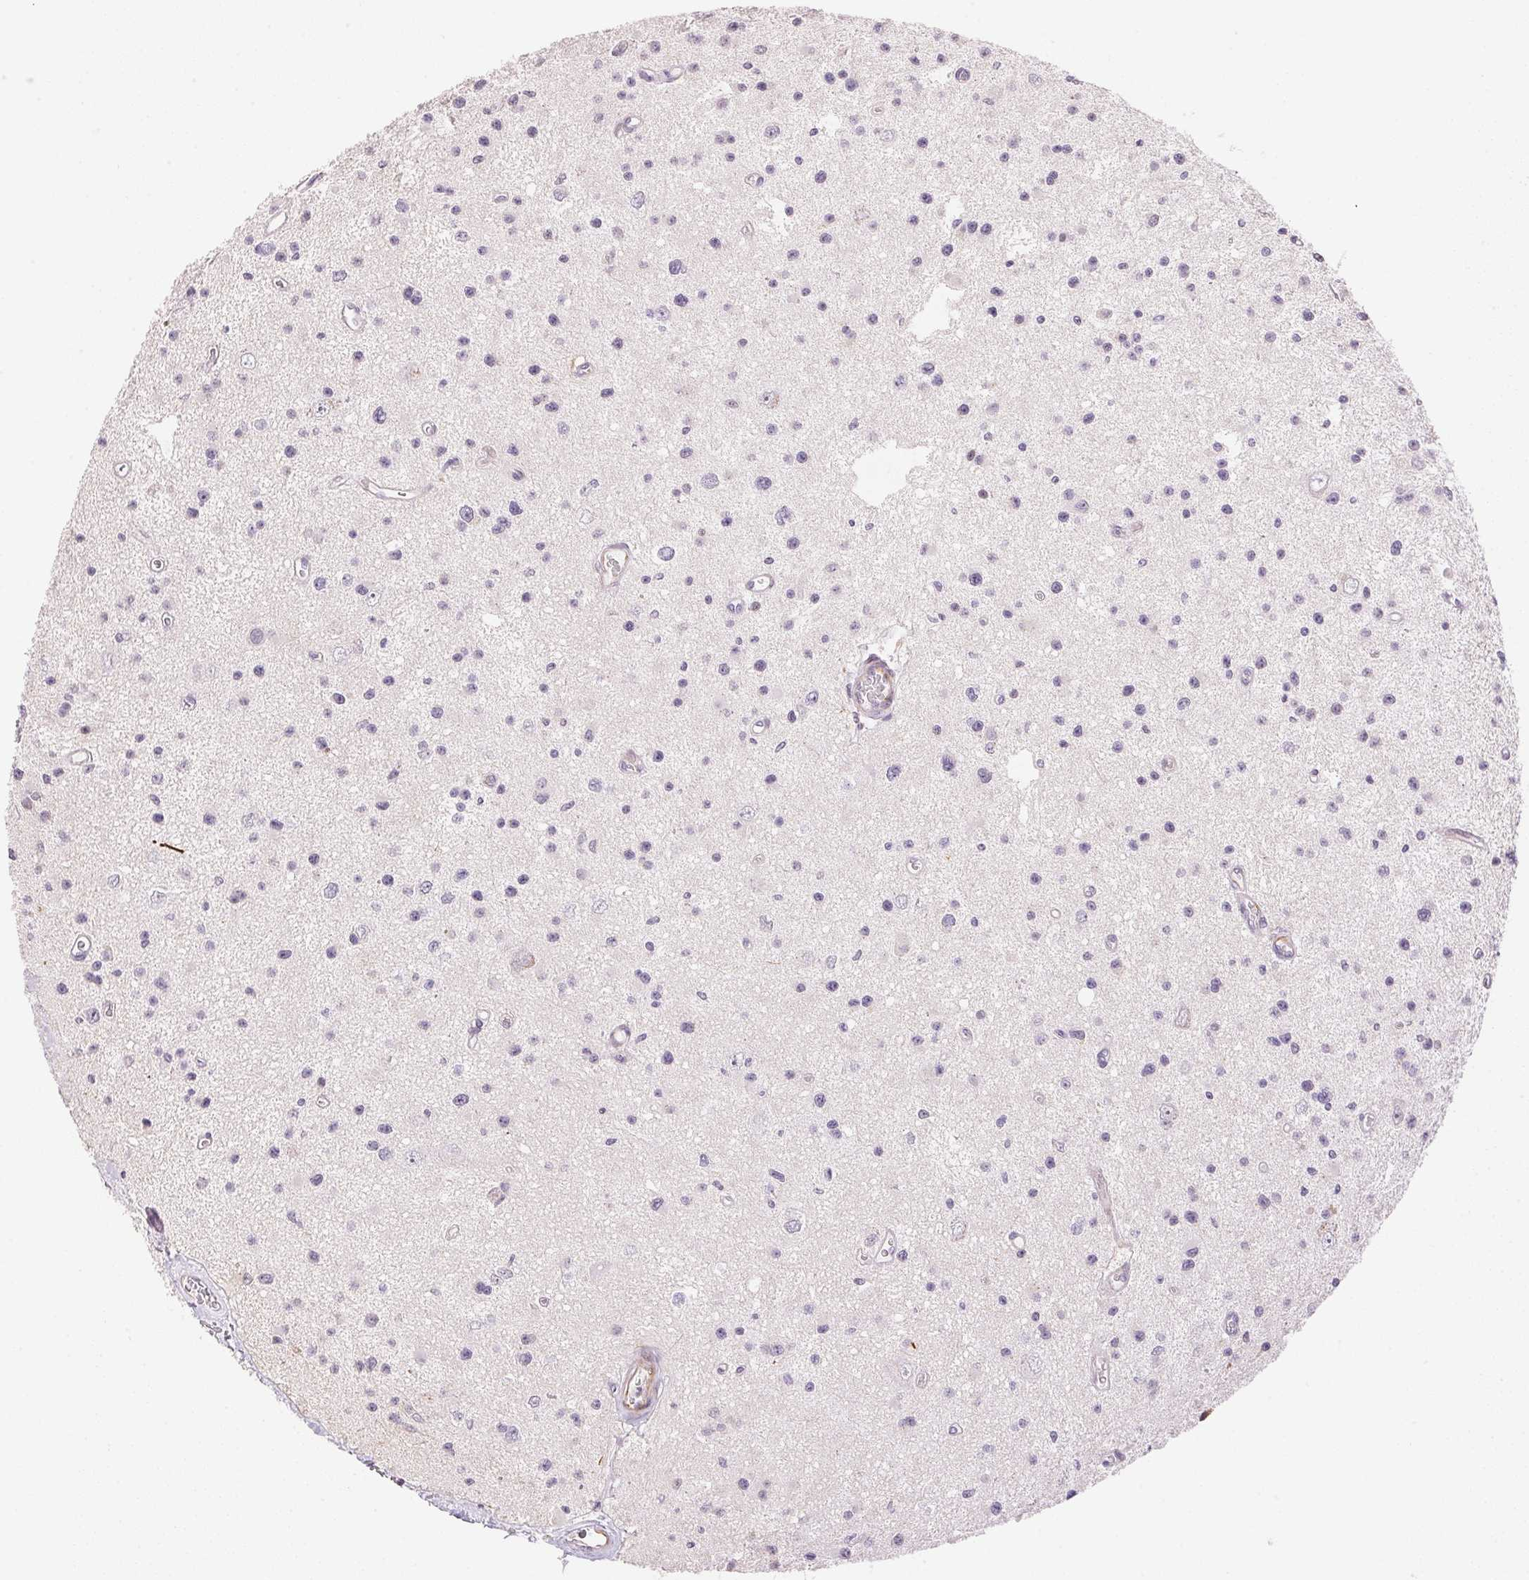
{"staining": {"intensity": "negative", "quantity": "none", "location": "none"}, "tissue": "glioma", "cell_type": "Tumor cells", "image_type": "cancer", "snomed": [{"axis": "morphology", "description": "Glioma, malignant, Low grade"}, {"axis": "topography", "description": "Brain"}], "caption": "Tumor cells are negative for protein expression in human malignant low-grade glioma.", "gene": "GYG2", "patient": {"sex": "male", "age": 43}}